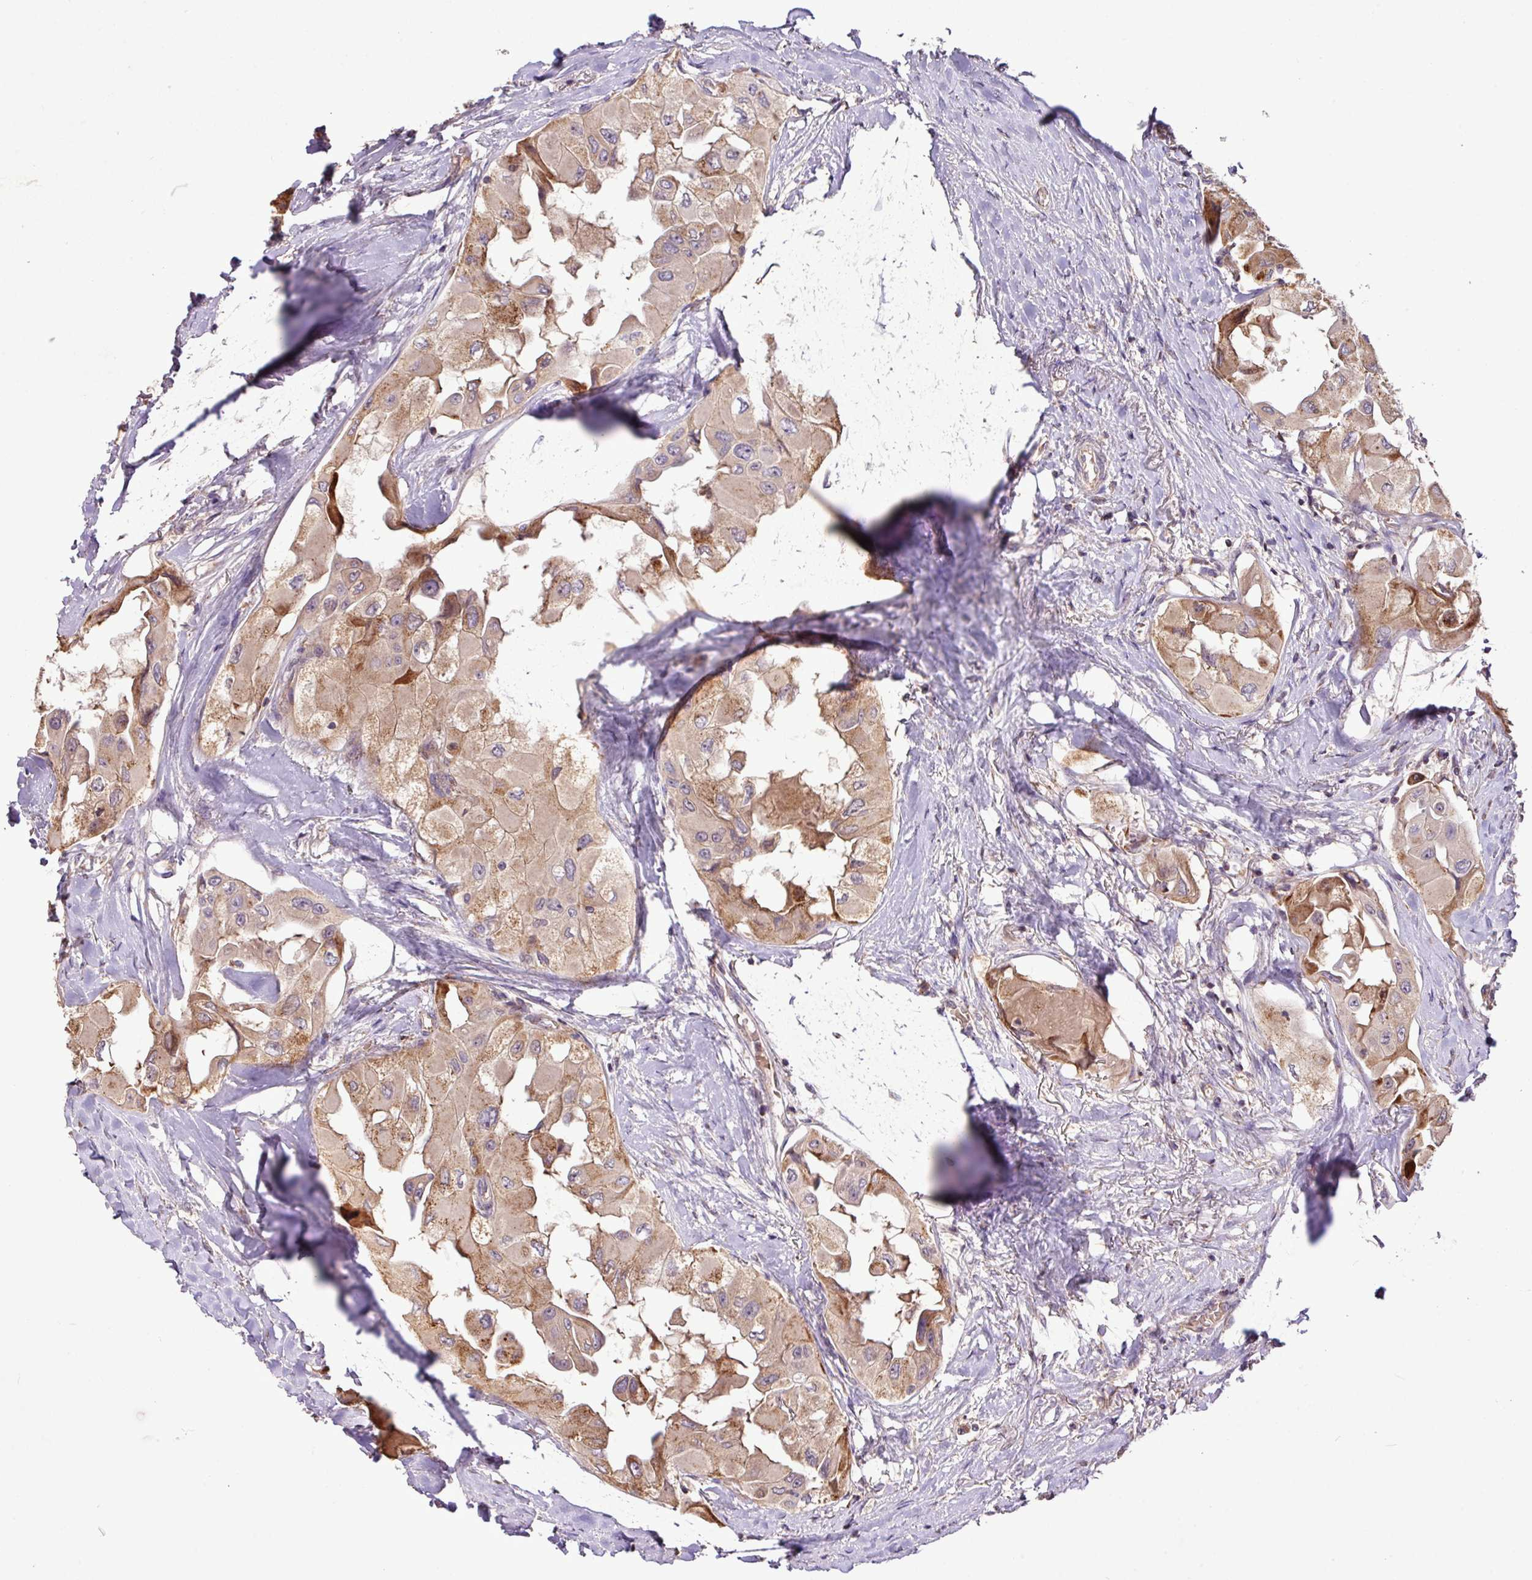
{"staining": {"intensity": "moderate", "quantity": ">75%", "location": "cytoplasmic/membranous"}, "tissue": "thyroid cancer", "cell_type": "Tumor cells", "image_type": "cancer", "snomed": [{"axis": "morphology", "description": "Normal tissue, NOS"}, {"axis": "morphology", "description": "Papillary adenocarcinoma, NOS"}, {"axis": "topography", "description": "Thyroid gland"}], "caption": "An image of human thyroid cancer (papillary adenocarcinoma) stained for a protein shows moderate cytoplasmic/membranous brown staining in tumor cells.", "gene": "YPEL3", "patient": {"sex": "female", "age": 59}}